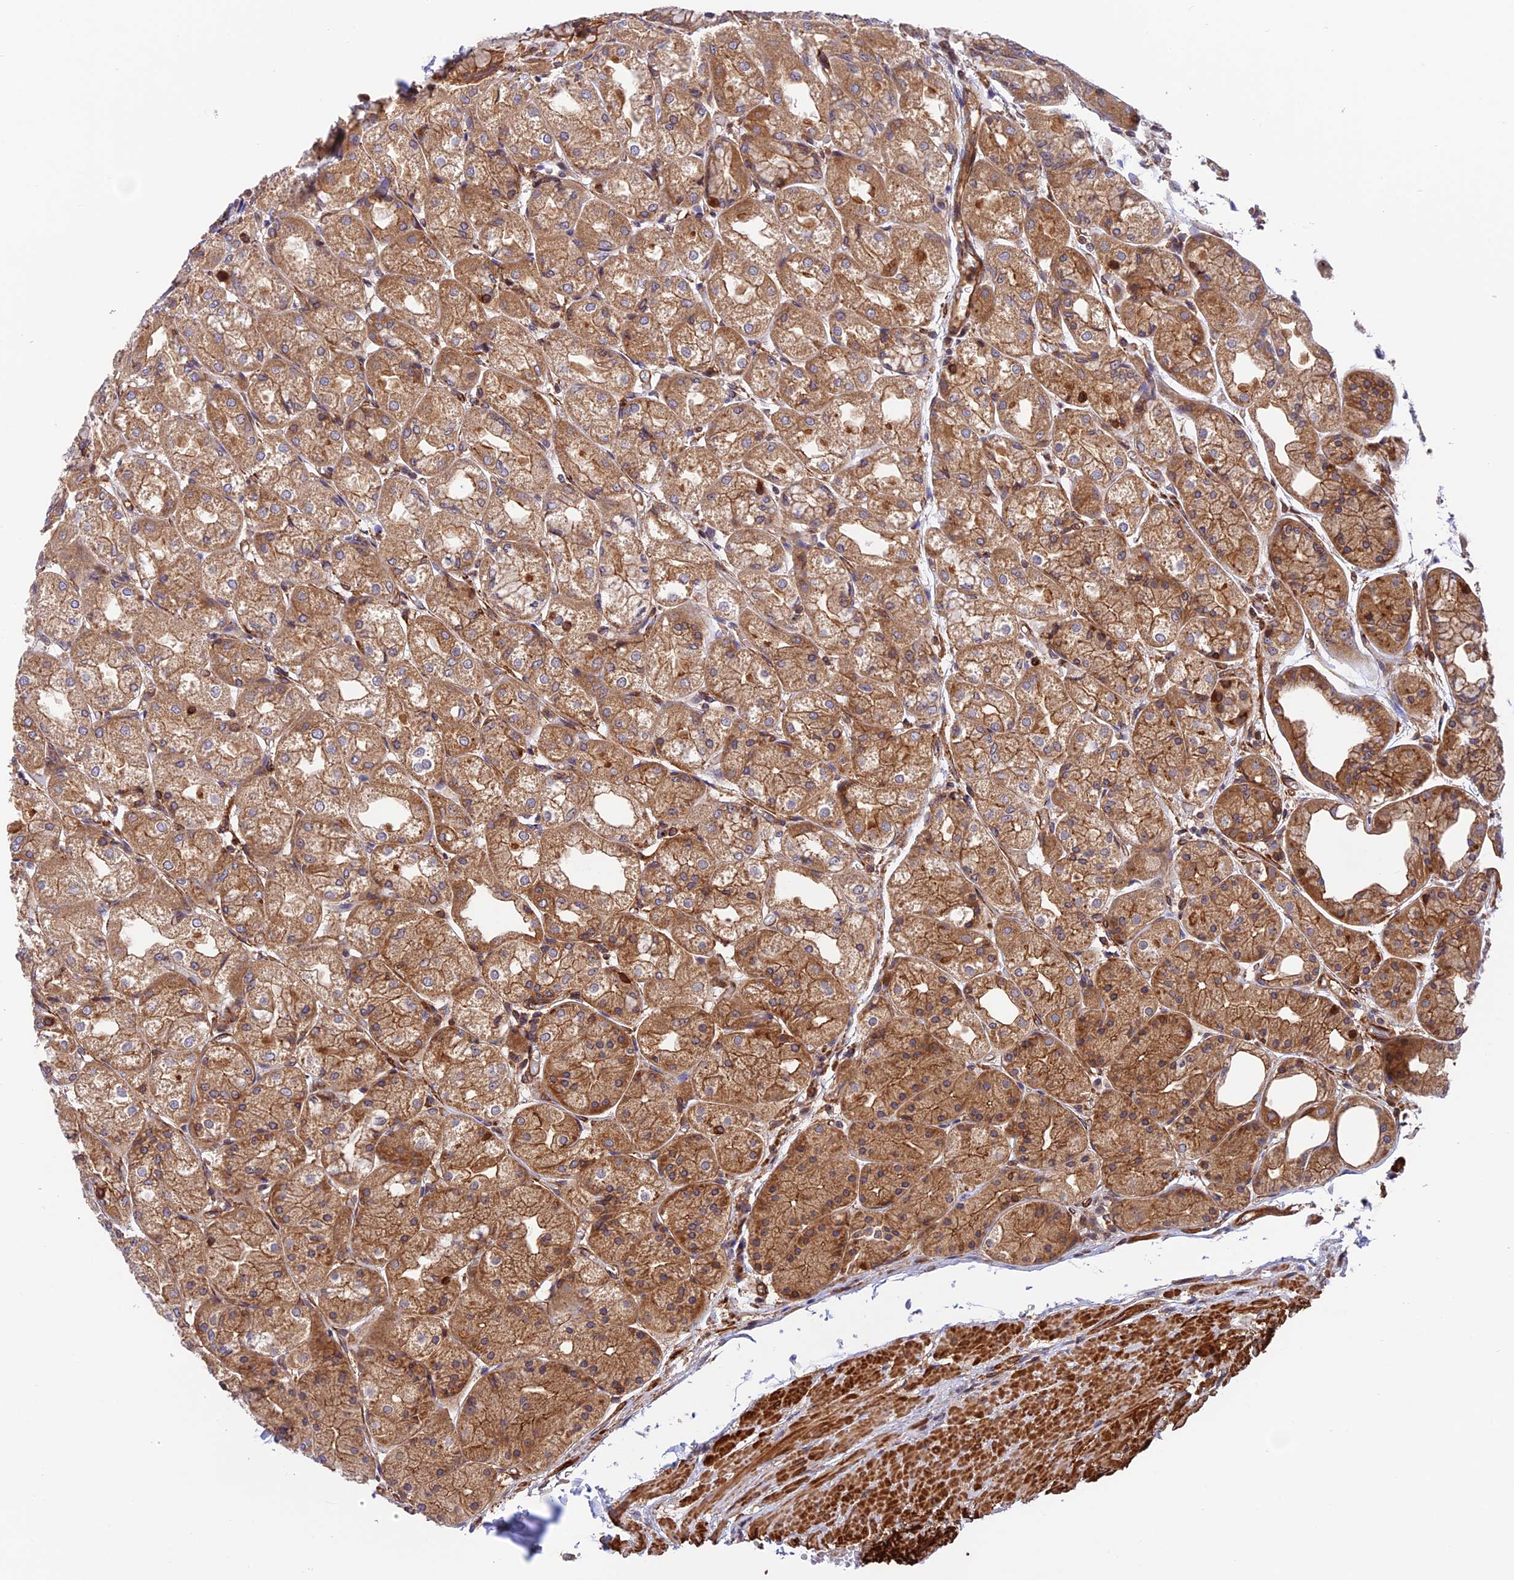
{"staining": {"intensity": "strong", "quantity": ">75%", "location": "cytoplasmic/membranous"}, "tissue": "stomach", "cell_type": "Glandular cells", "image_type": "normal", "snomed": [{"axis": "morphology", "description": "Normal tissue, NOS"}, {"axis": "topography", "description": "Stomach, upper"}], "caption": "The histopathology image reveals immunohistochemical staining of unremarkable stomach. There is strong cytoplasmic/membranous positivity is present in approximately >75% of glandular cells.", "gene": "EVI5L", "patient": {"sex": "male", "age": 72}}